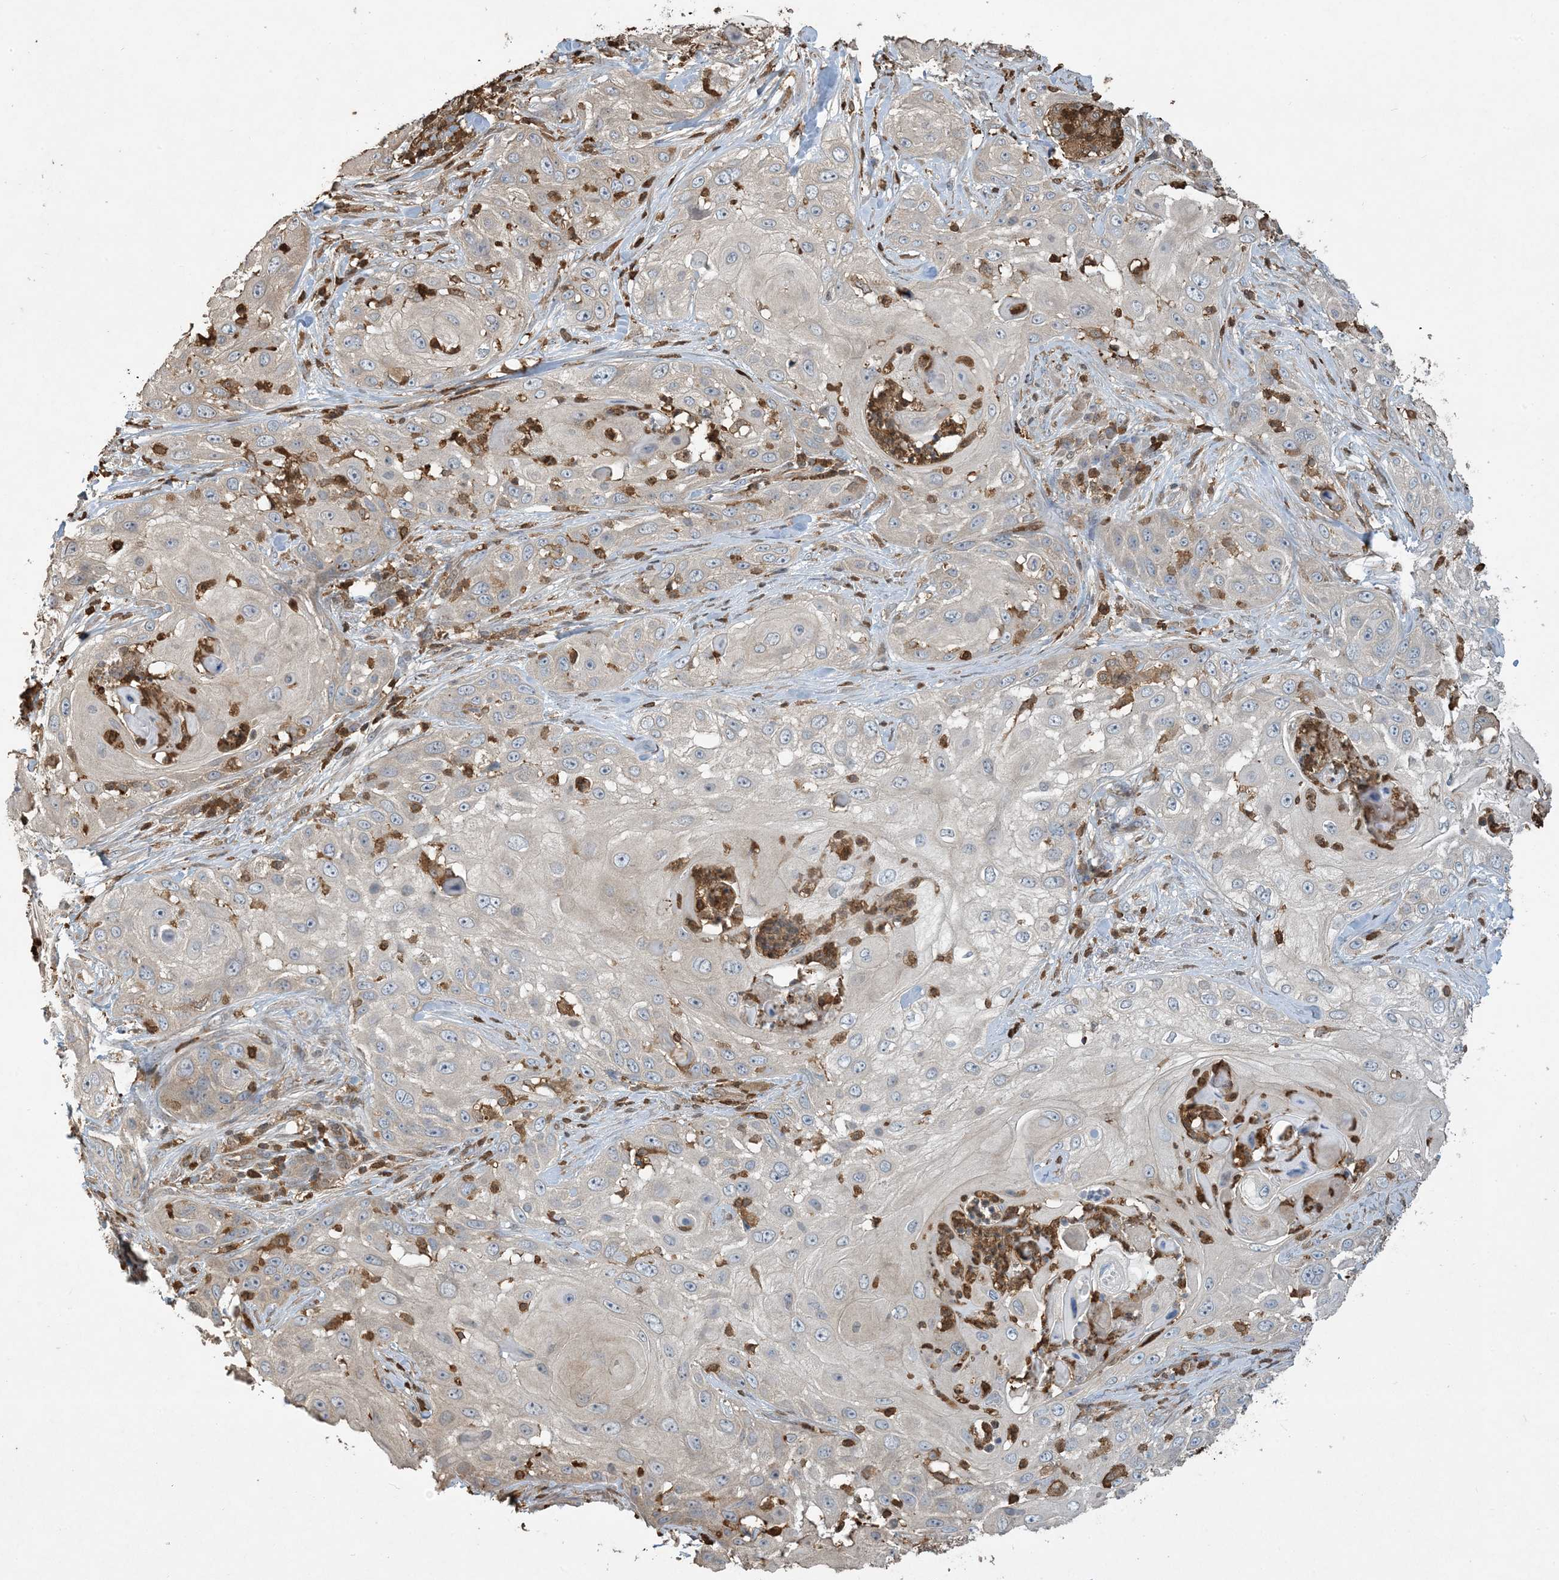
{"staining": {"intensity": "weak", "quantity": "<25%", "location": "cytoplasmic/membranous"}, "tissue": "skin cancer", "cell_type": "Tumor cells", "image_type": "cancer", "snomed": [{"axis": "morphology", "description": "Squamous cell carcinoma, NOS"}, {"axis": "topography", "description": "Skin"}], "caption": "A histopathology image of skin squamous cell carcinoma stained for a protein exhibits no brown staining in tumor cells.", "gene": "TMSB4X", "patient": {"sex": "female", "age": 44}}